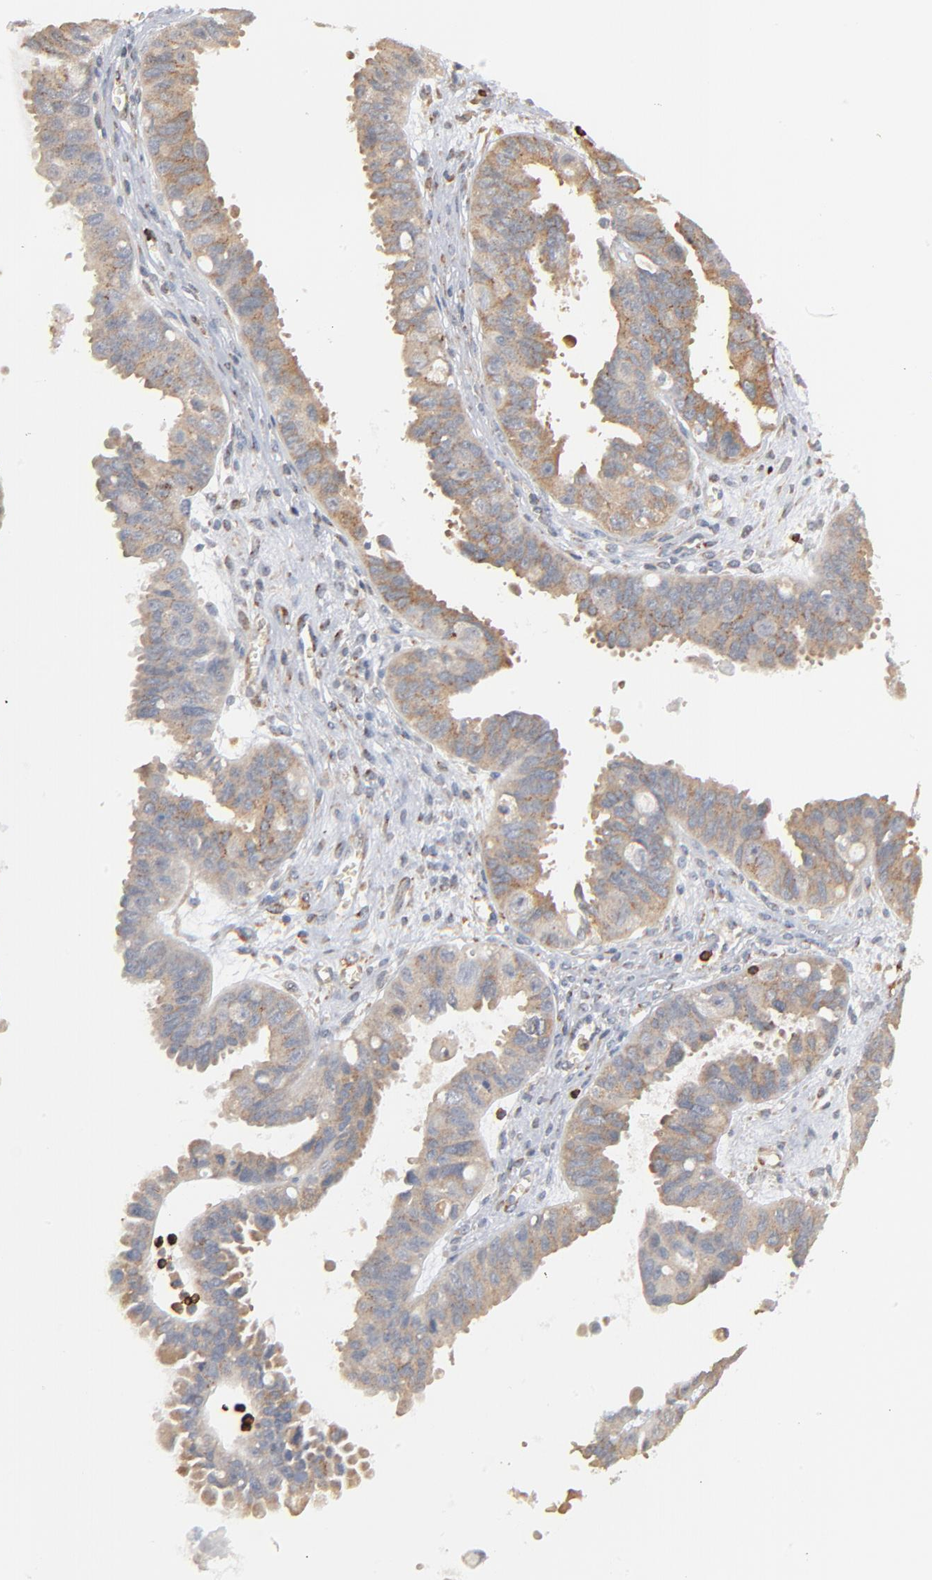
{"staining": {"intensity": "weak", "quantity": ">75%", "location": "cytoplasmic/membranous"}, "tissue": "ovarian cancer", "cell_type": "Tumor cells", "image_type": "cancer", "snomed": [{"axis": "morphology", "description": "Carcinoma, endometroid"}, {"axis": "topography", "description": "Ovary"}], "caption": "Immunohistochemistry (DAB) staining of human ovarian cancer (endometroid carcinoma) exhibits weak cytoplasmic/membranous protein positivity in approximately >75% of tumor cells. (DAB (3,3'-diaminobenzidine) IHC, brown staining for protein, blue staining for nuclei).", "gene": "SH3KBP1", "patient": {"sex": "female", "age": 85}}